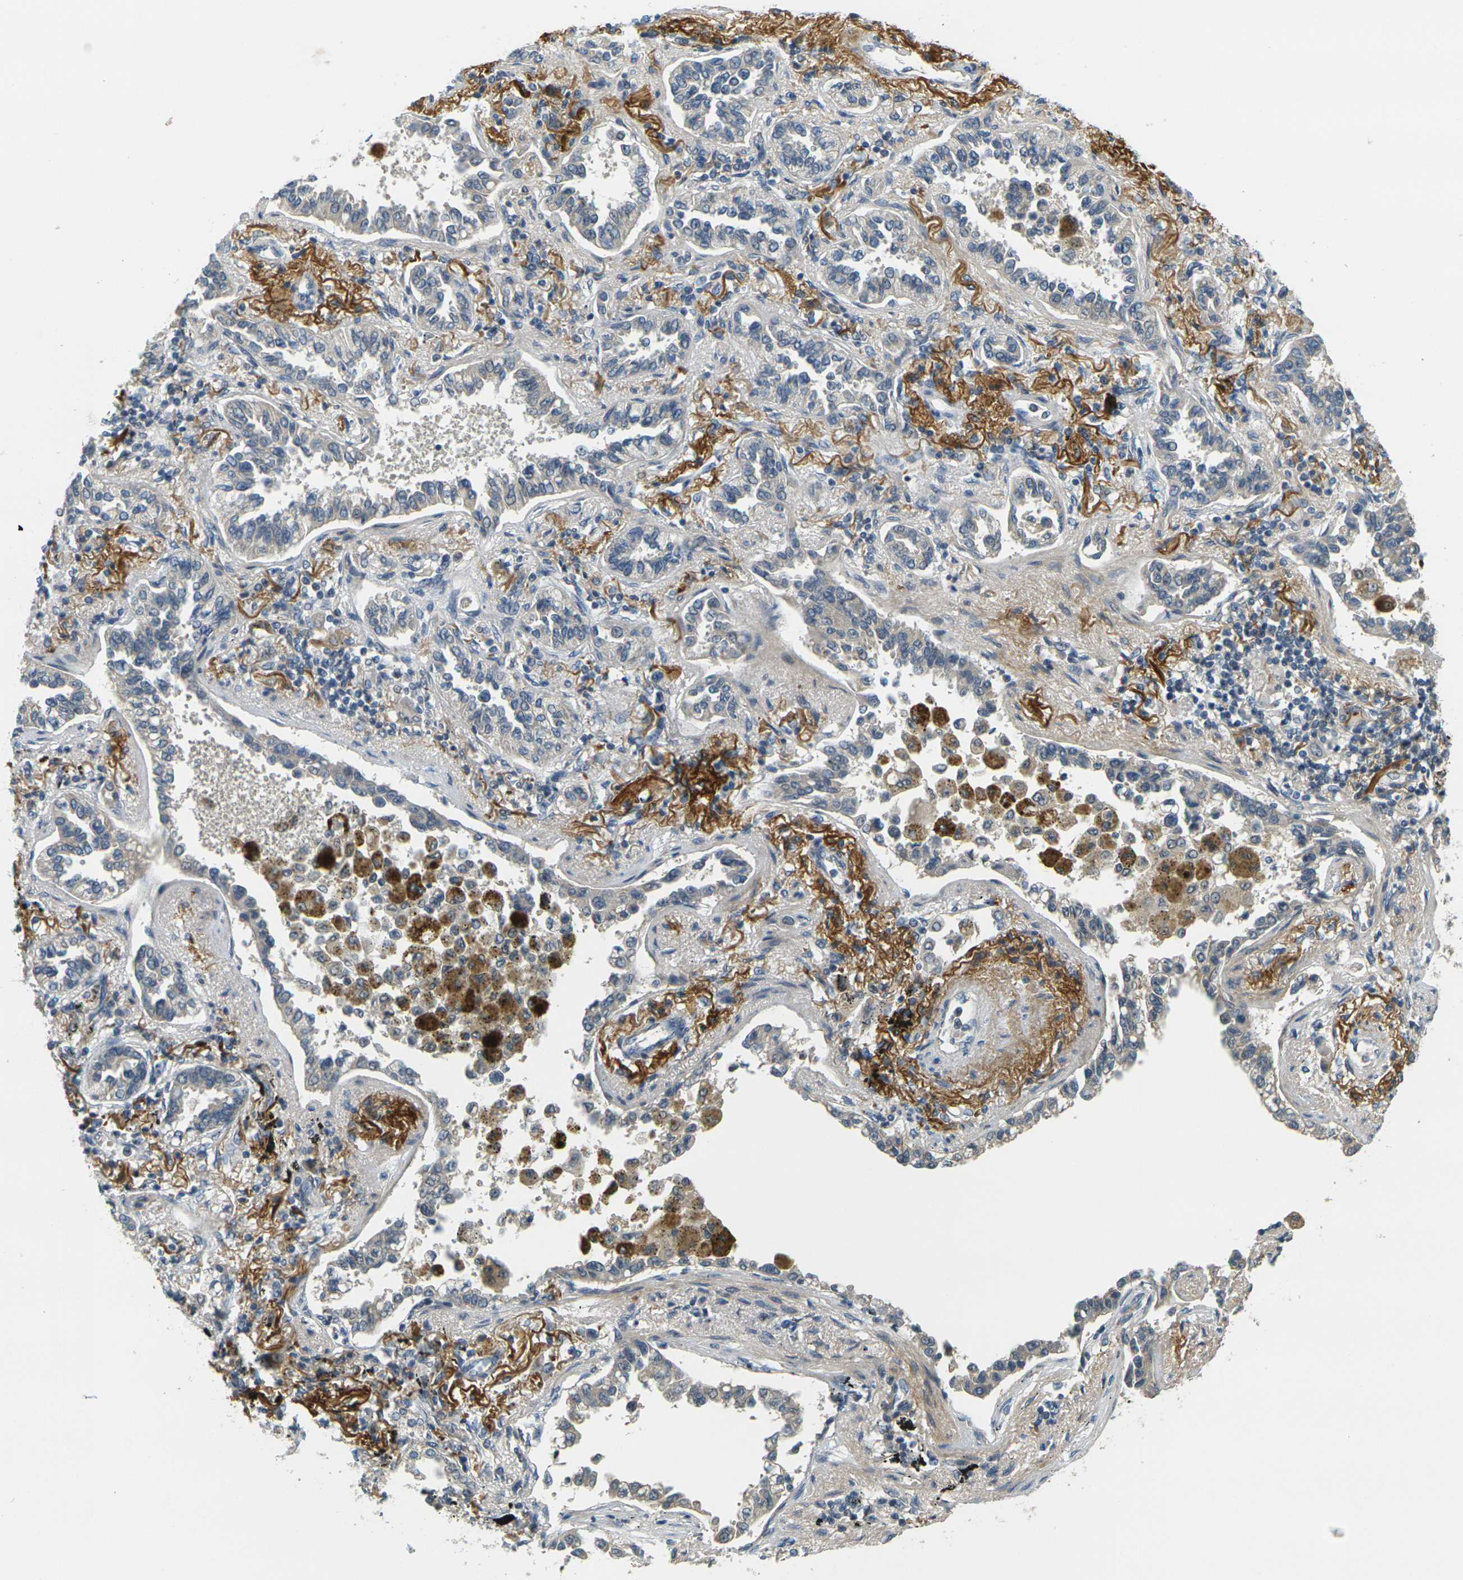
{"staining": {"intensity": "weak", "quantity": "<25%", "location": "cytoplasmic/membranous"}, "tissue": "lung cancer", "cell_type": "Tumor cells", "image_type": "cancer", "snomed": [{"axis": "morphology", "description": "Normal tissue, NOS"}, {"axis": "morphology", "description": "Adenocarcinoma, NOS"}, {"axis": "topography", "description": "Lung"}], "caption": "Image shows no protein positivity in tumor cells of lung cancer tissue. (Immunohistochemistry (ihc), brightfield microscopy, high magnification).", "gene": "KLHL8", "patient": {"sex": "male", "age": 59}}